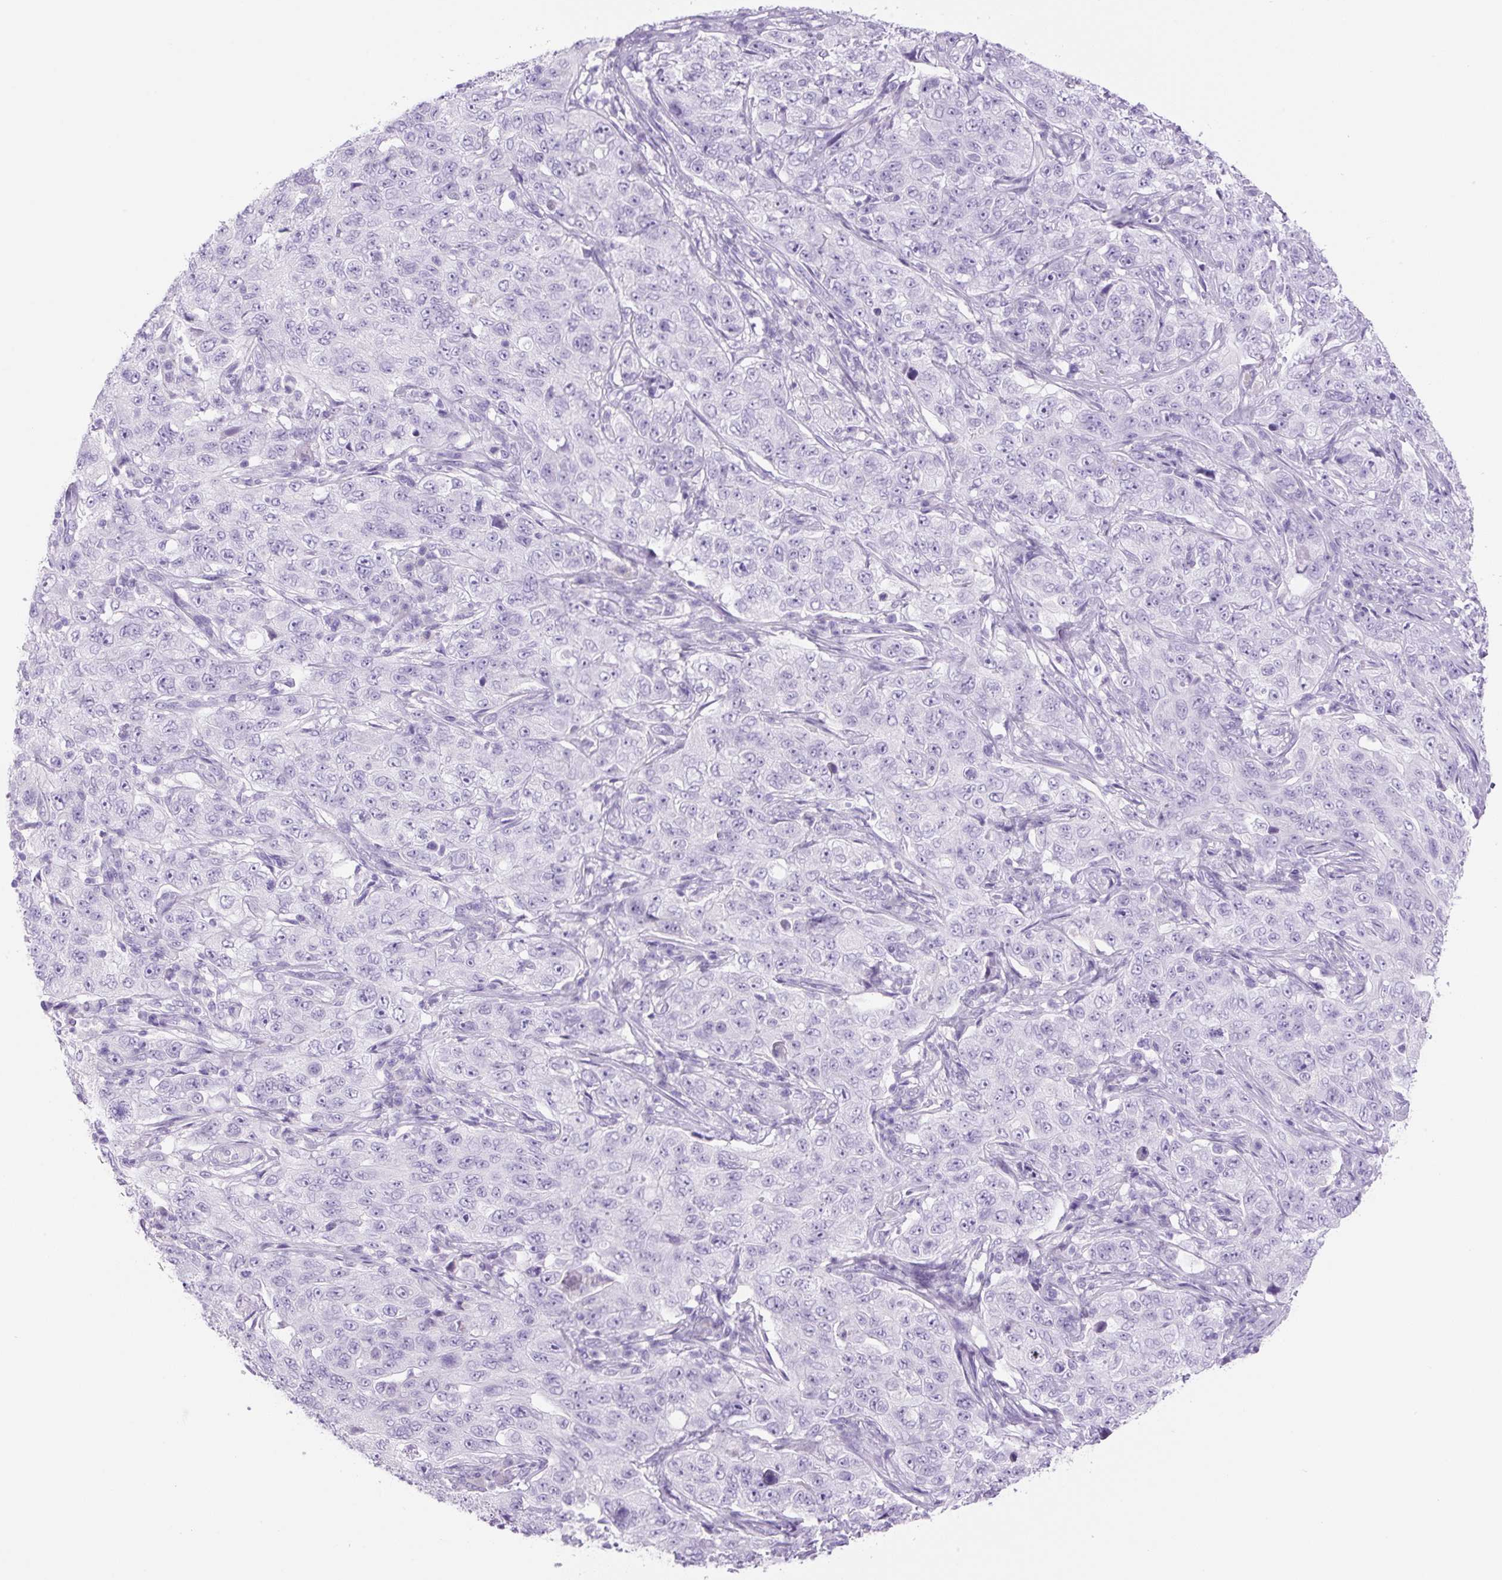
{"staining": {"intensity": "negative", "quantity": "none", "location": "none"}, "tissue": "pancreatic cancer", "cell_type": "Tumor cells", "image_type": "cancer", "snomed": [{"axis": "morphology", "description": "Adenocarcinoma, NOS"}, {"axis": "topography", "description": "Pancreas"}], "caption": "DAB immunohistochemical staining of human pancreatic cancer shows no significant positivity in tumor cells. (Immunohistochemistry, brightfield microscopy, high magnification).", "gene": "PRRT1", "patient": {"sex": "male", "age": 68}}